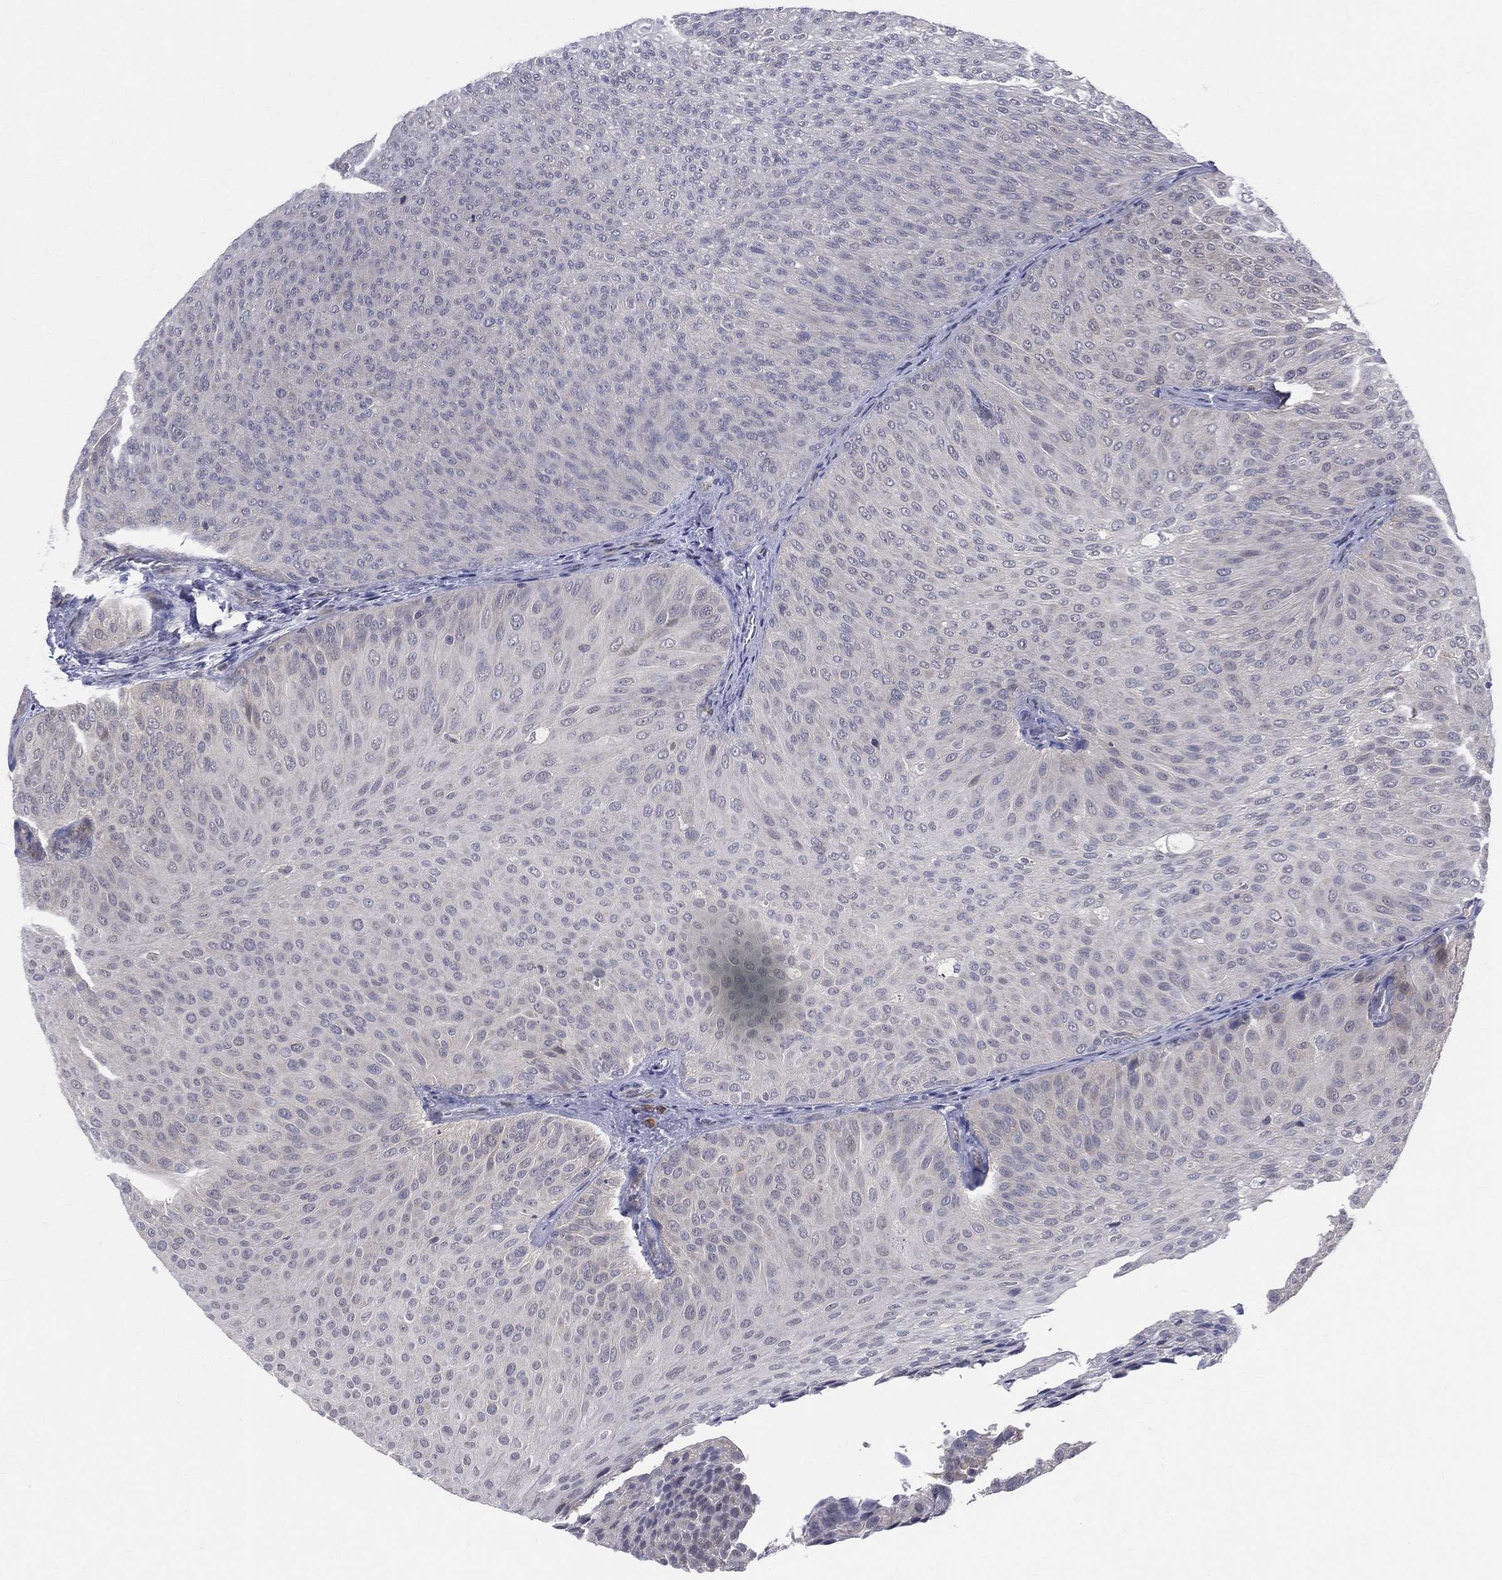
{"staining": {"intensity": "negative", "quantity": "none", "location": "none"}, "tissue": "urothelial cancer", "cell_type": "Tumor cells", "image_type": "cancer", "snomed": [{"axis": "morphology", "description": "Urothelial carcinoma, Low grade"}, {"axis": "topography", "description": "Urinary bladder"}], "caption": "Low-grade urothelial carcinoma was stained to show a protein in brown. There is no significant positivity in tumor cells.", "gene": "DLG4", "patient": {"sex": "male", "age": 78}}